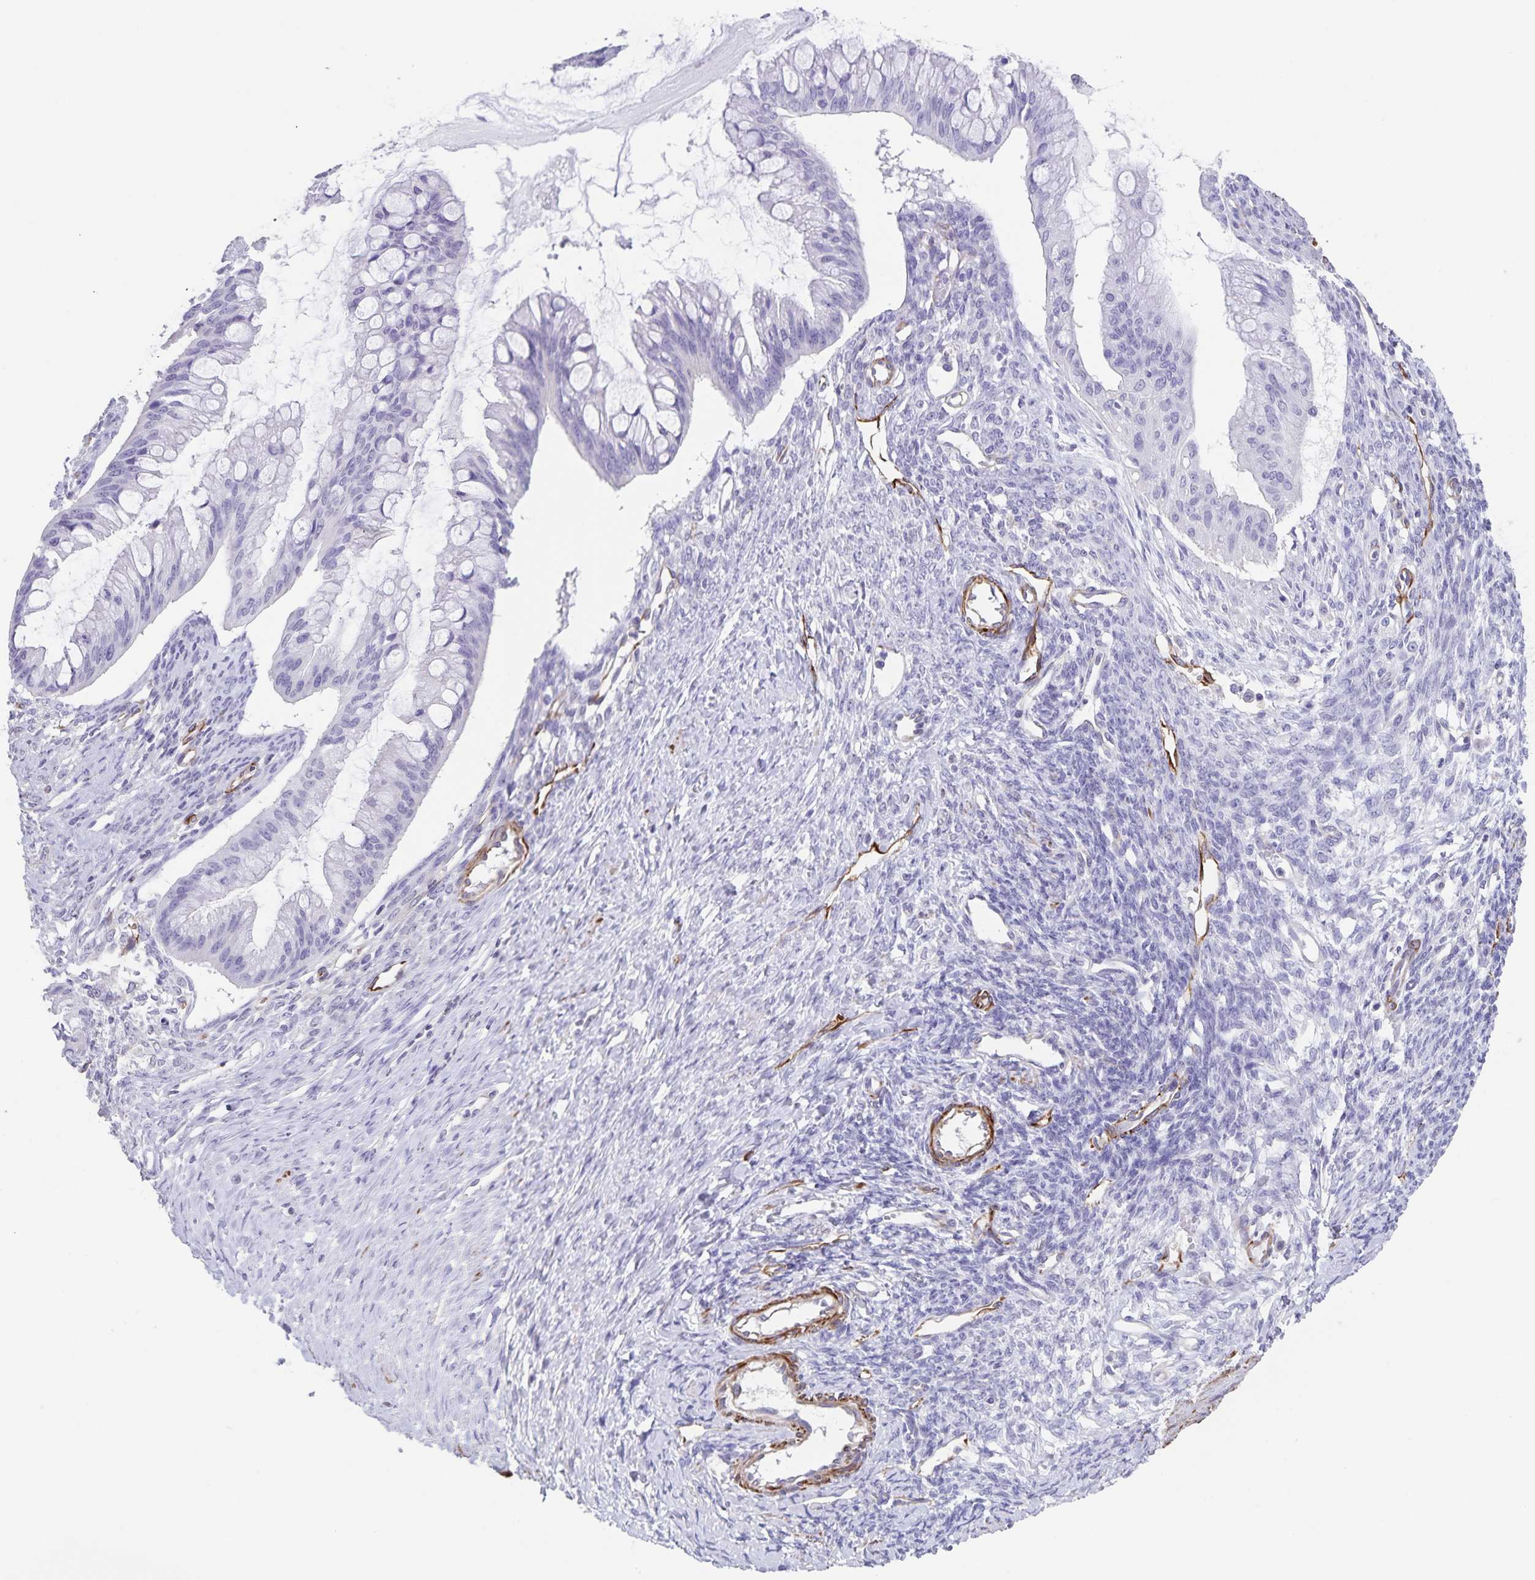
{"staining": {"intensity": "negative", "quantity": "none", "location": "none"}, "tissue": "ovarian cancer", "cell_type": "Tumor cells", "image_type": "cancer", "snomed": [{"axis": "morphology", "description": "Cystadenocarcinoma, mucinous, NOS"}, {"axis": "topography", "description": "Ovary"}], "caption": "DAB (3,3'-diaminobenzidine) immunohistochemical staining of human mucinous cystadenocarcinoma (ovarian) reveals no significant expression in tumor cells.", "gene": "SYNM", "patient": {"sex": "female", "age": 73}}